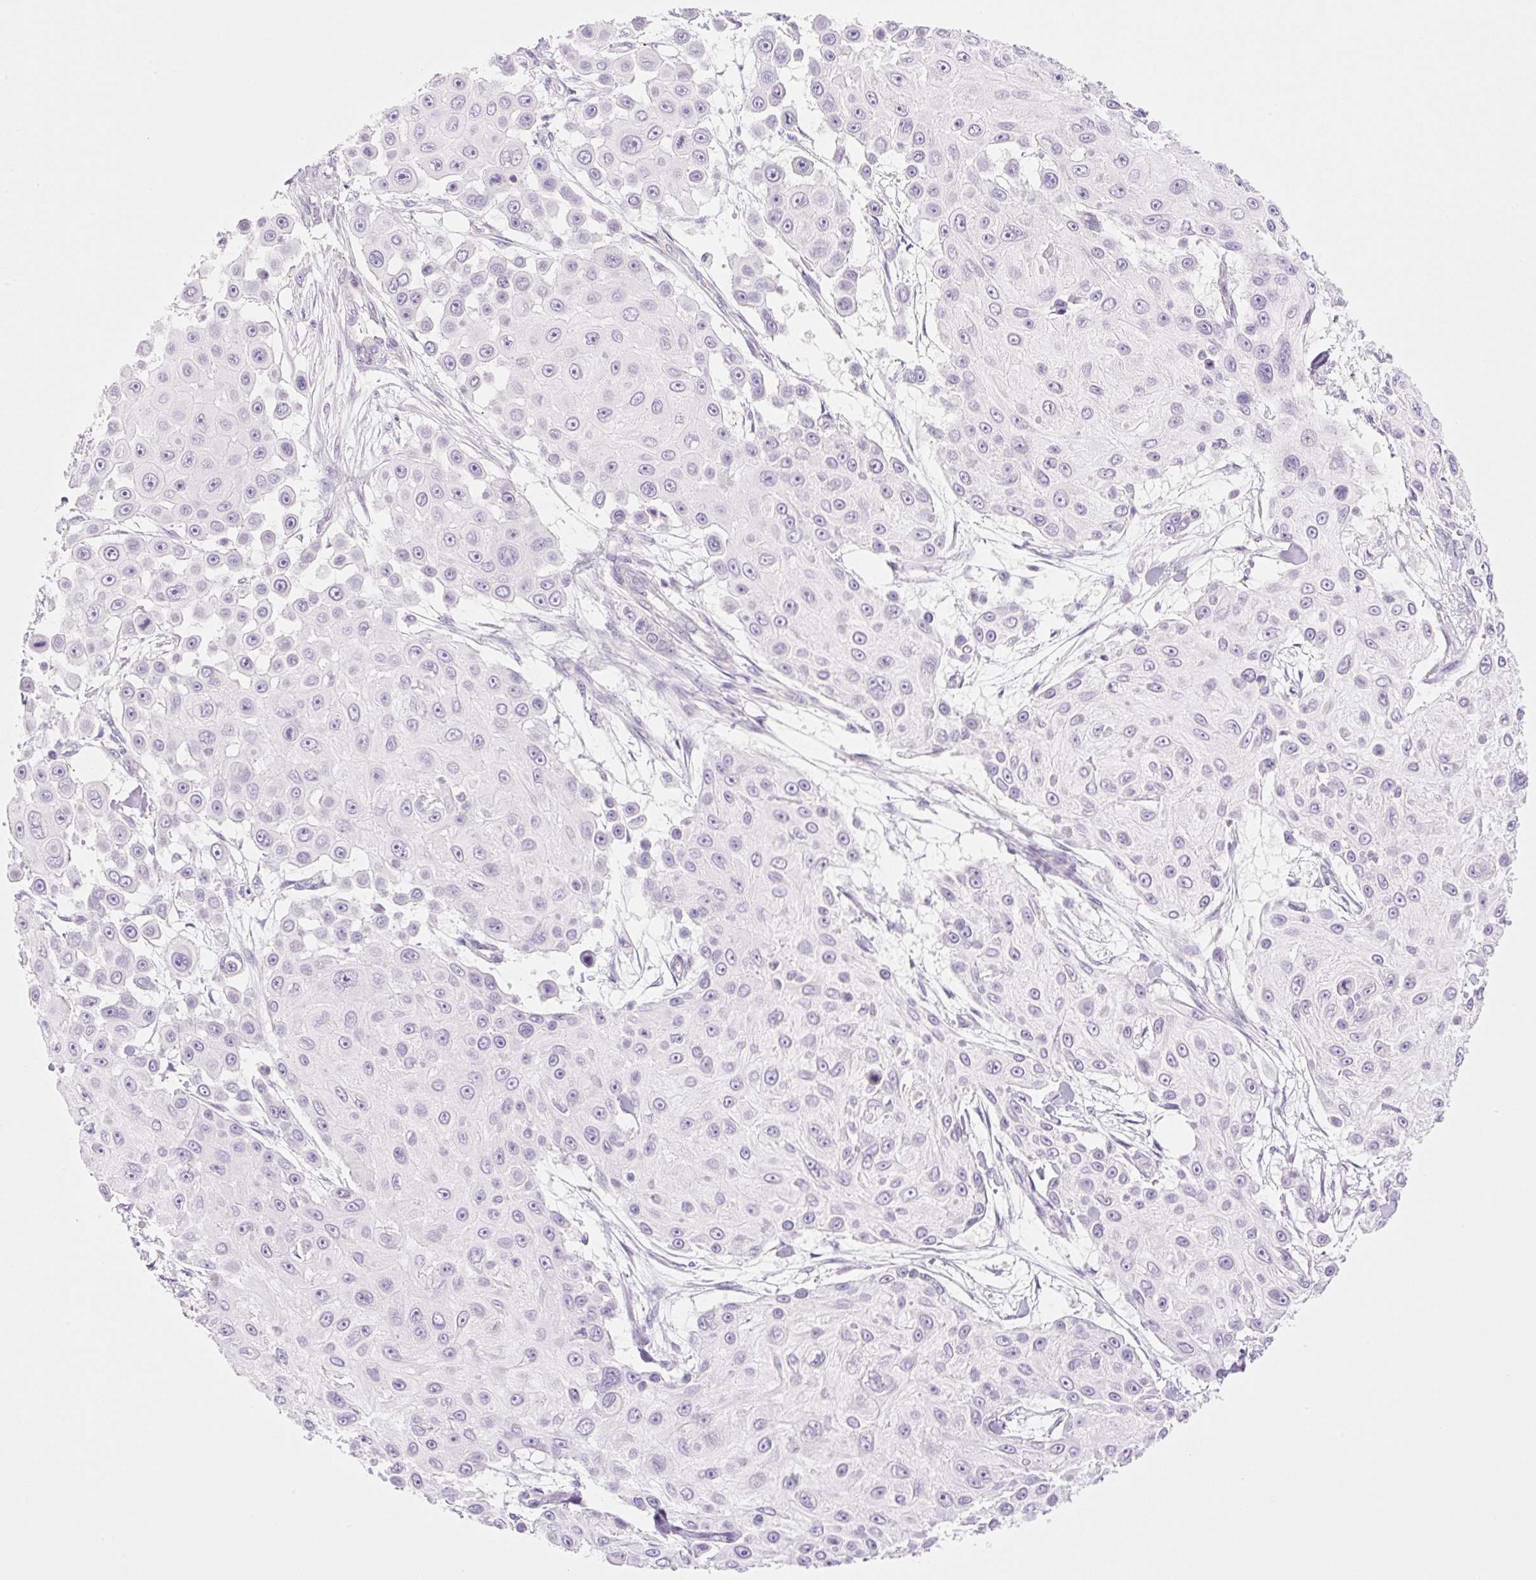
{"staining": {"intensity": "negative", "quantity": "none", "location": "none"}, "tissue": "skin cancer", "cell_type": "Tumor cells", "image_type": "cancer", "snomed": [{"axis": "morphology", "description": "Squamous cell carcinoma, NOS"}, {"axis": "topography", "description": "Skin"}], "caption": "Immunohistochemical staining of squamous cell carcinoma (skin) exhibits no significant staining in tumor cells. The staining is performed using DAB brown chromogen with nuclei counter-stained in using hematoxylin.", "gene": "EHD3", "patient": {"sex": "male", "age": 67}}